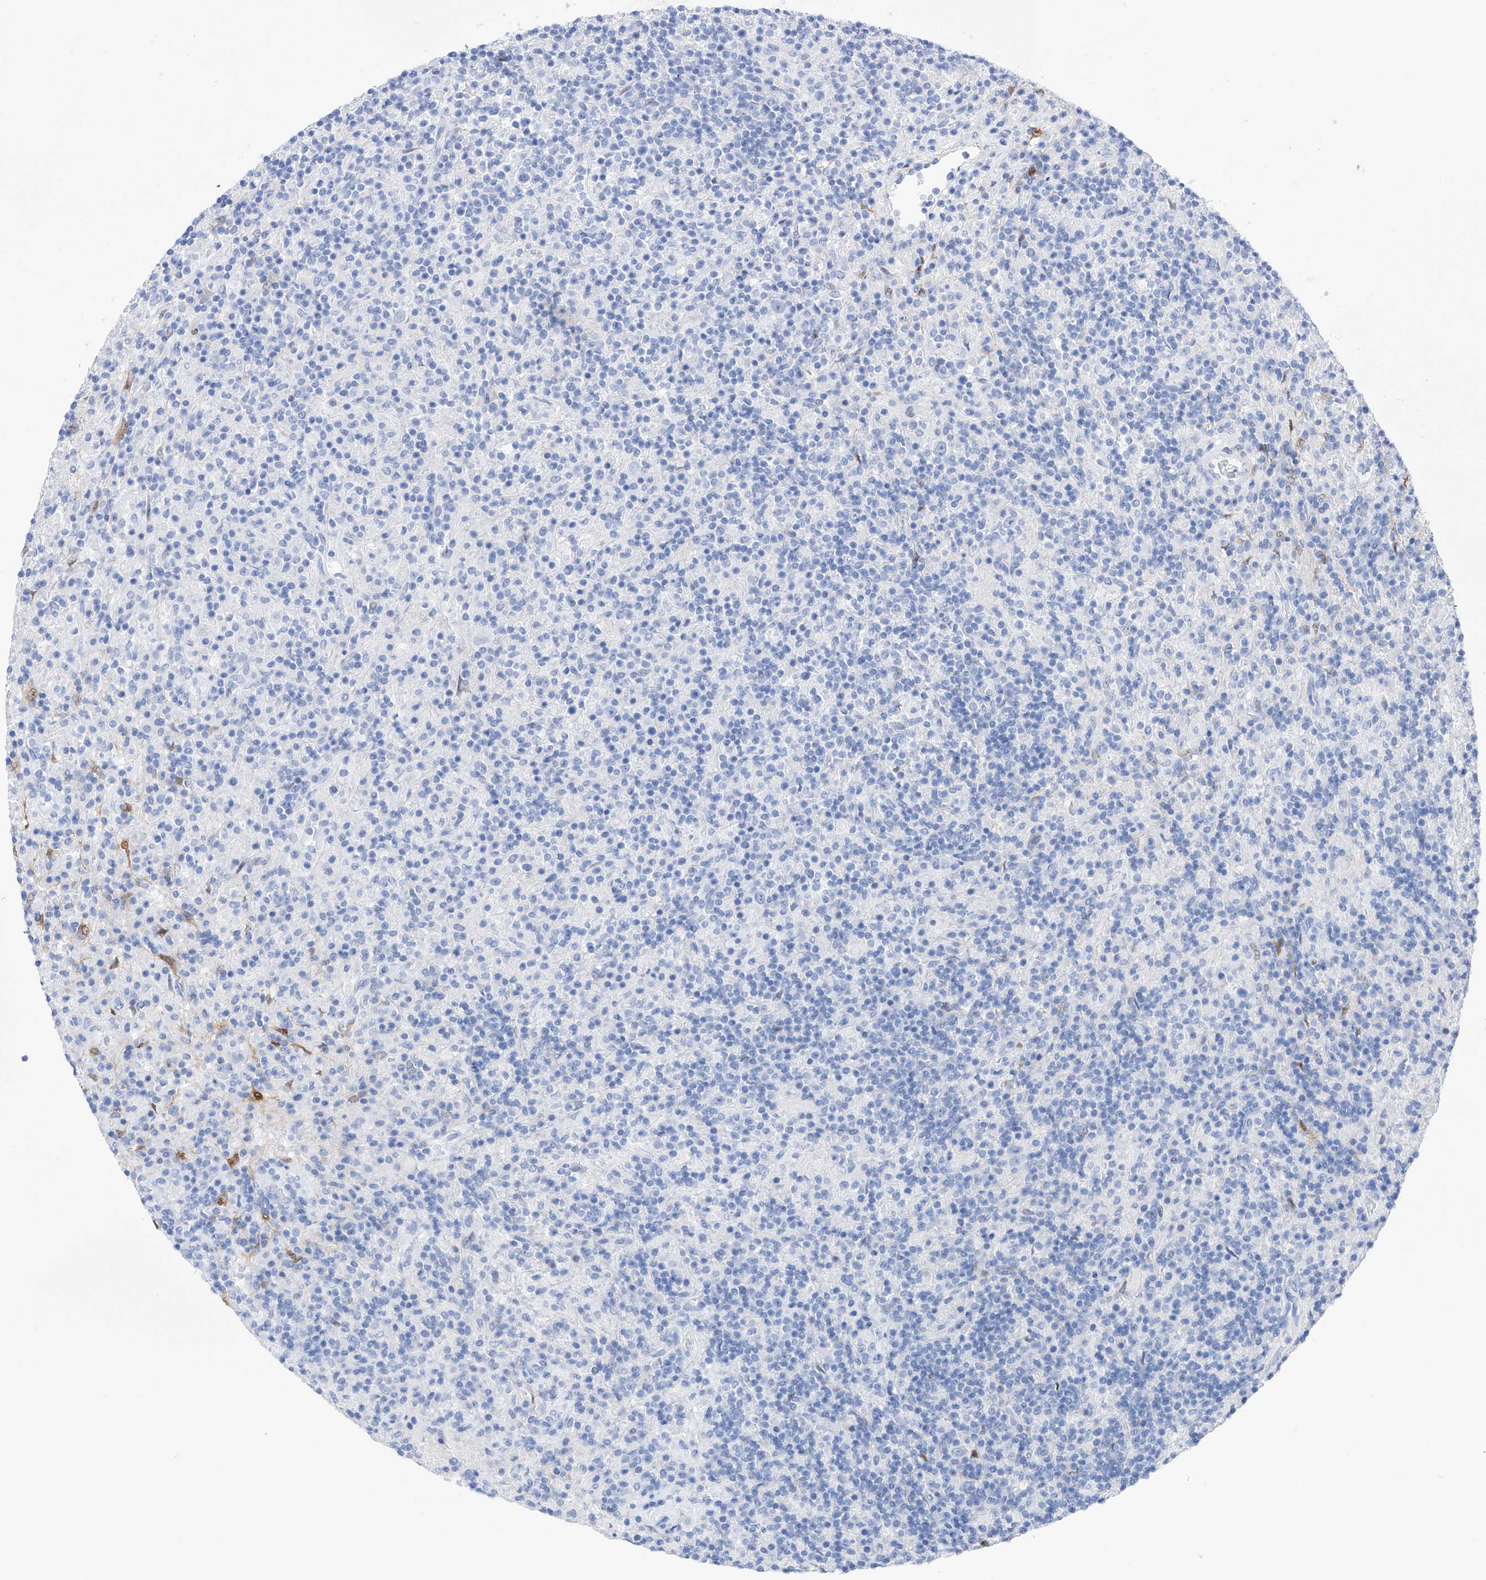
{"staining": {"intensity": "negative", "quantity": "none", "location": "none"}, "tissue": "lymphoma", "cell_type": "Tumor cells", "image_type": "cancer", "snomed": [{"axis": "morphology", "description": "Hodgkin's disease, NOS"}, {"axis": "topography", "description": "Lymph node"}], "caption": "The image exhibits no significant staining in tumor cells of lymphoma.", "gene": "TRPC7", "patient": {"sex": "male", "age": 70}}